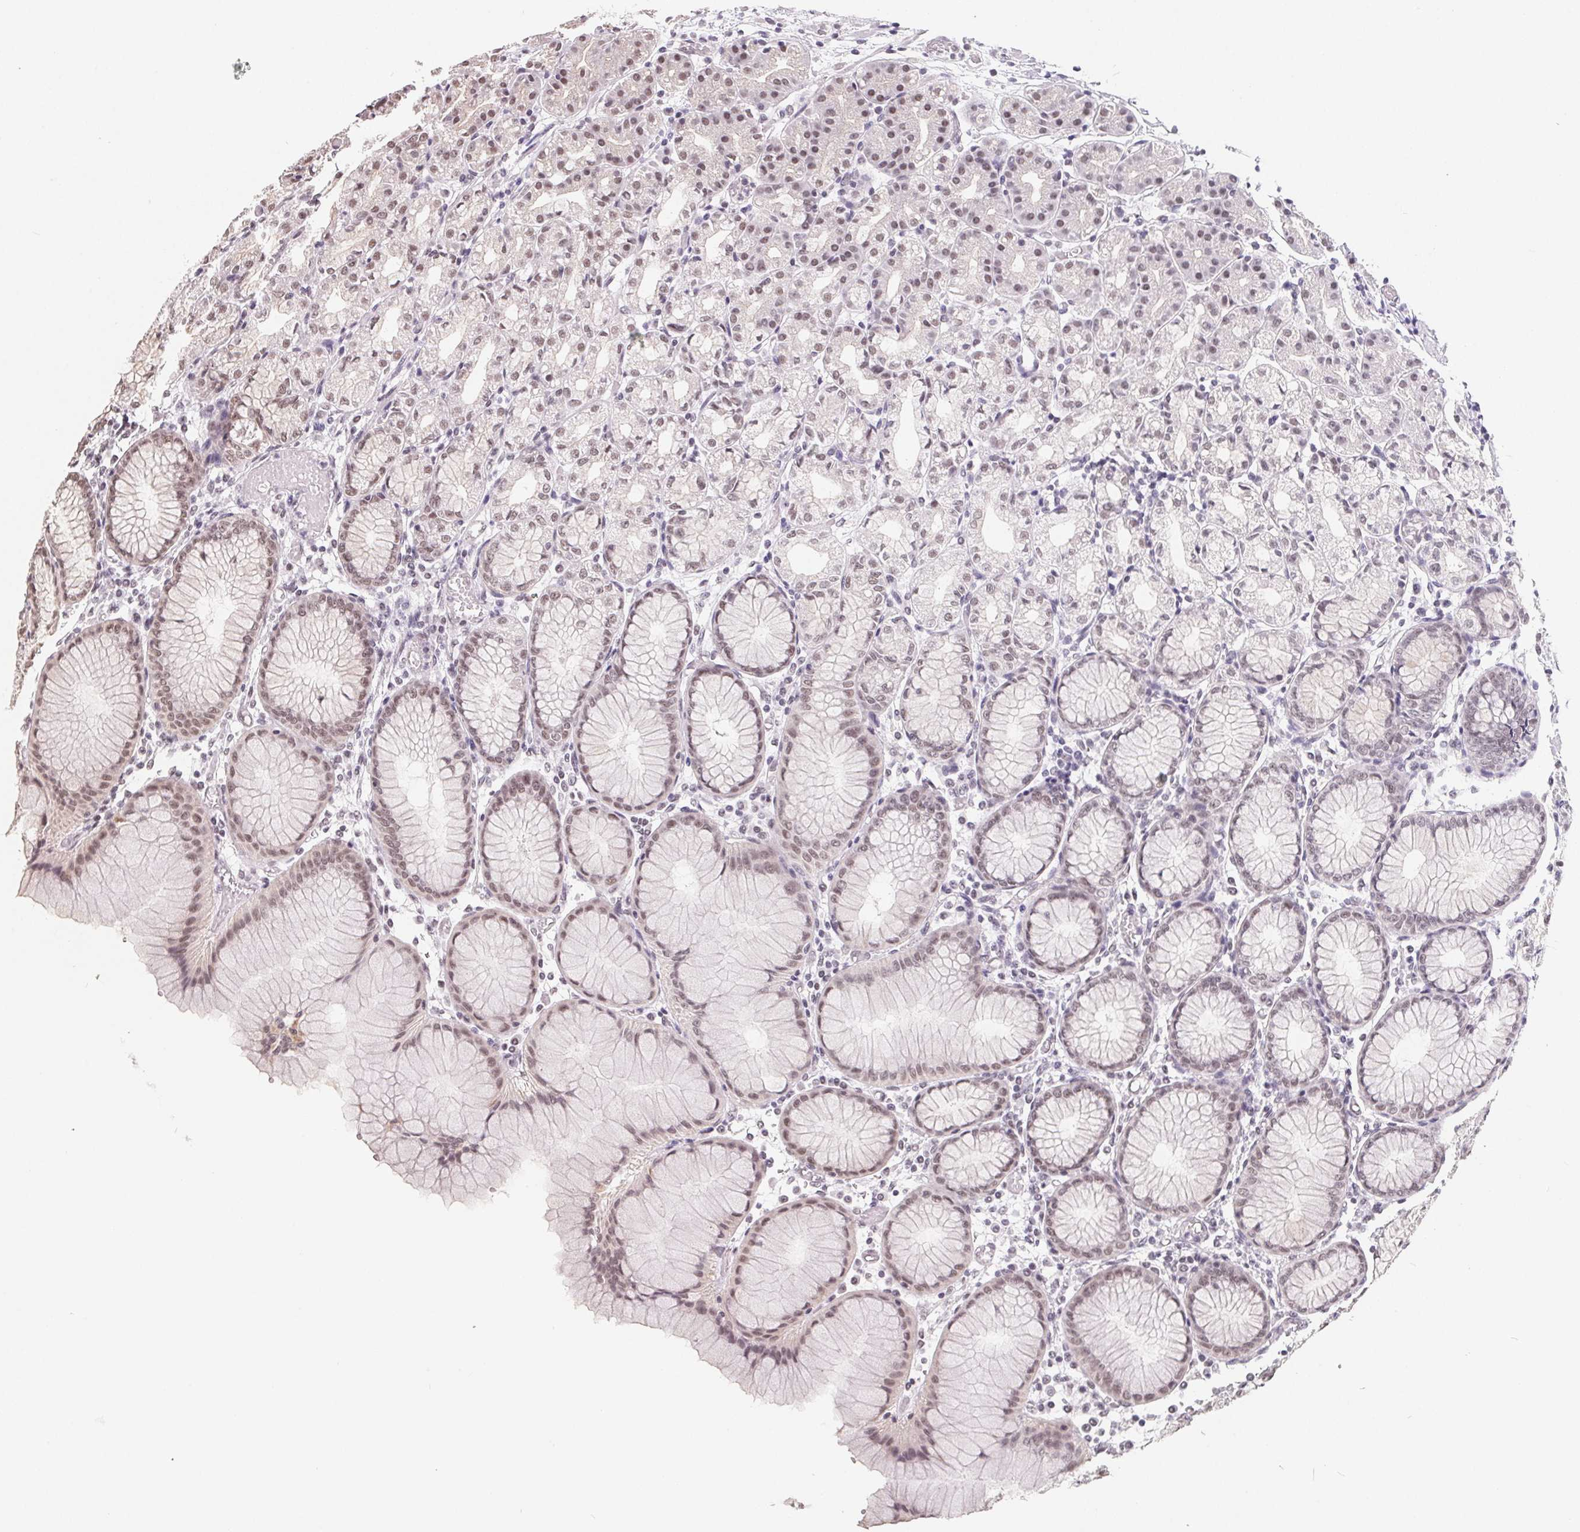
{"staining": {"intensity": "weak", "quantity": ">75%", "location": "nuclear"}, "tissue": "stomach", "cell_type": "Glandular cells", "image_type": "normal", "snomed": [{"axis": "morphology", "description": "Normal tissue, NOS"}, {"axis": "topography", "description": "Stomach"}], "caption": "Protein expression analysis of normal stomach exhibits weak nuclear positivity in approximately >75% of glandular cells. The staining was performed using DAB (3,3'-diaminobenzidine), with brown indicating positive protein expression. Nuclei are stained blue with hematoxylin.", "gene": "TCERG1", "patient": {"sex": "female", "age": 57}}